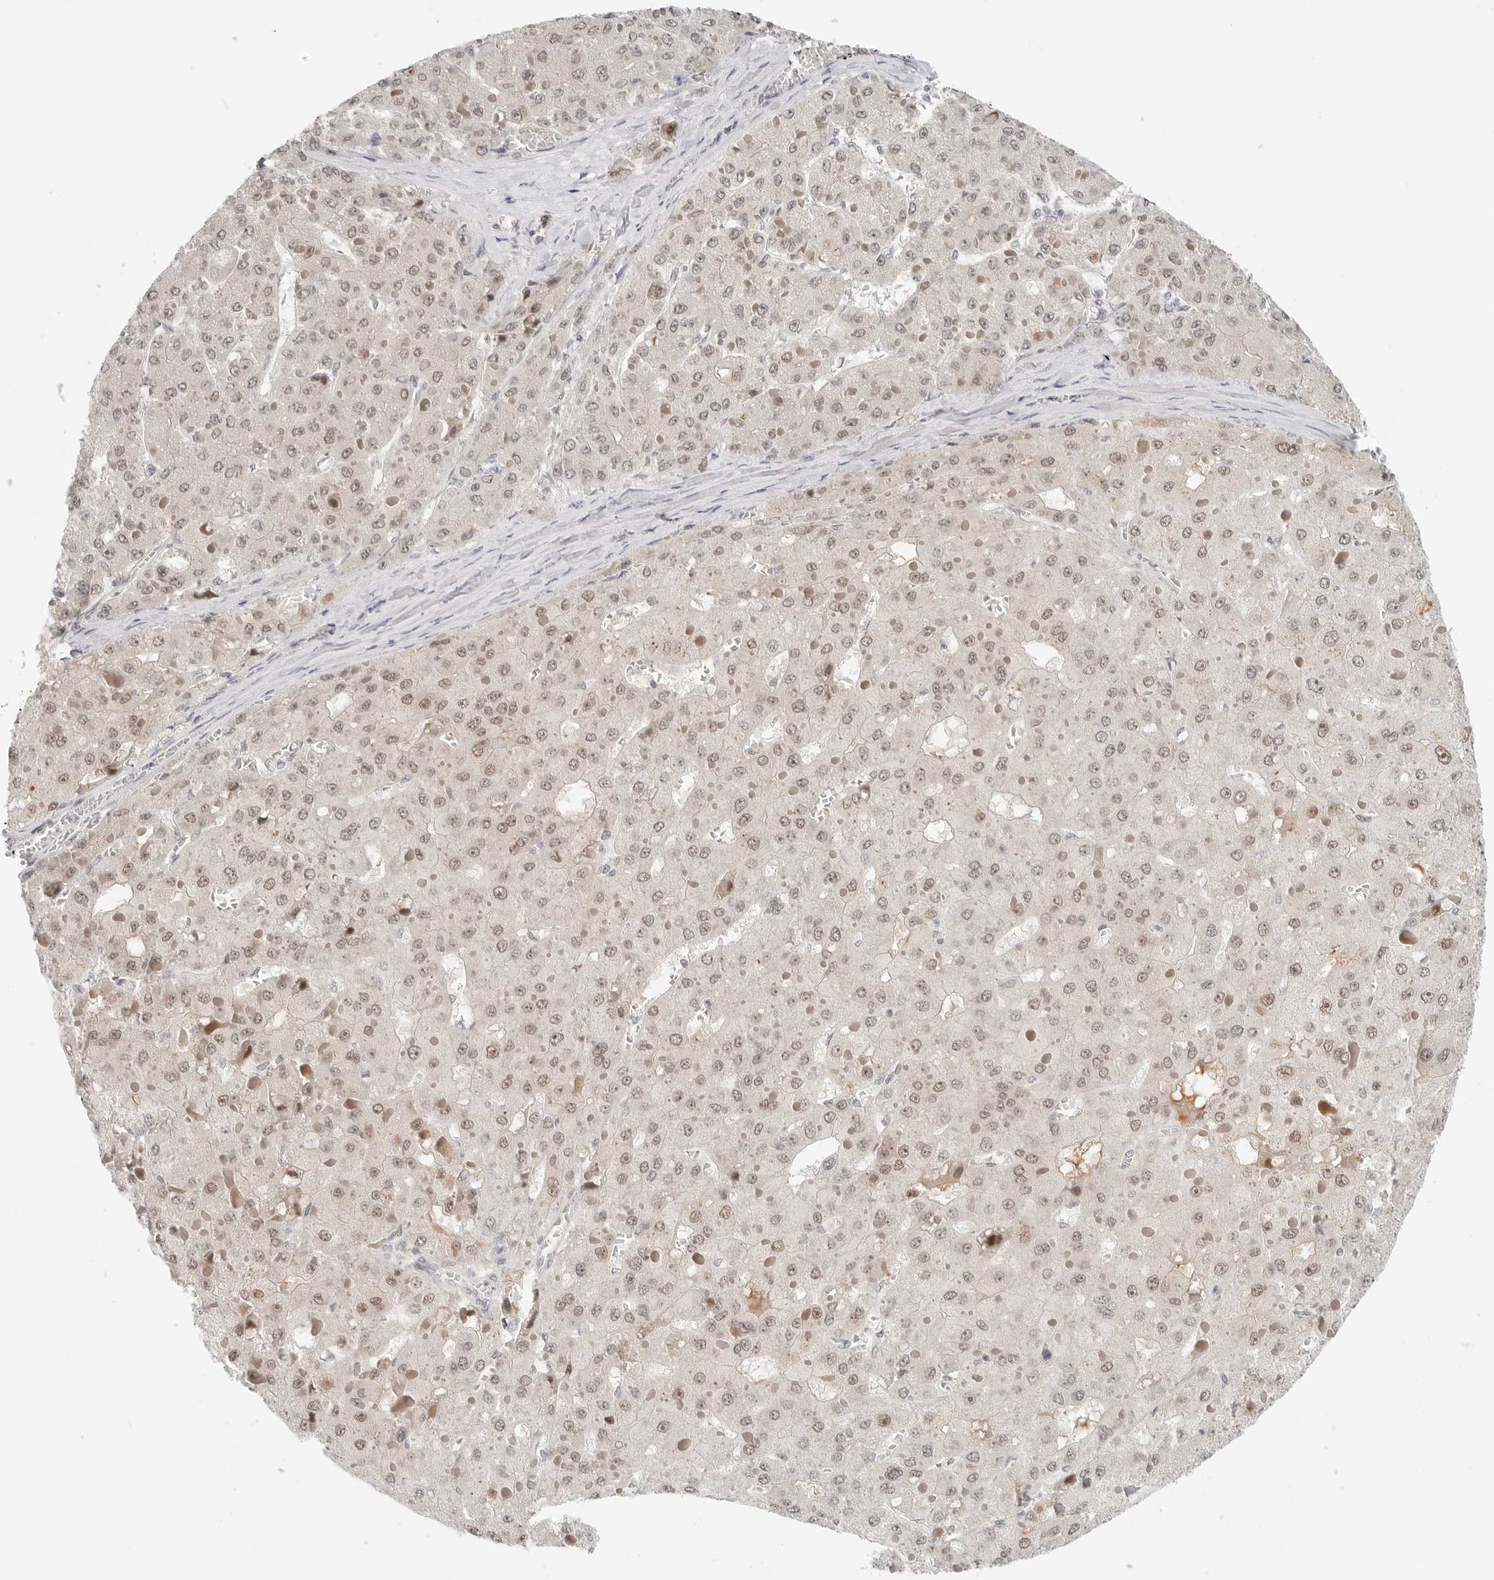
{"staining": {"intensity": "moderate", "quantity": ">75%", "location": "nuclear"}, "tissue": "liver cancer", "cell_type": "Tumor cells", "image_type": "cancer", "snomed": [{"axis": "morphology", "description": "Carcinoma, Hepatocellular, NOS"}, {"axis": "topography", "description": "Liver"}], "caption": "Immunohistochemistry of human liver cancer shows medium levels of moderate nuclear staining in approximately >75% of tumor cells. Using DAB (3,3'-diaminobenzidine) (brown) and hematoxylin (blue) stains, captured at high magnification using brightfield microscopy.", "gene": "TSEN2", "patient": {"sex": "female", "age": 73}}